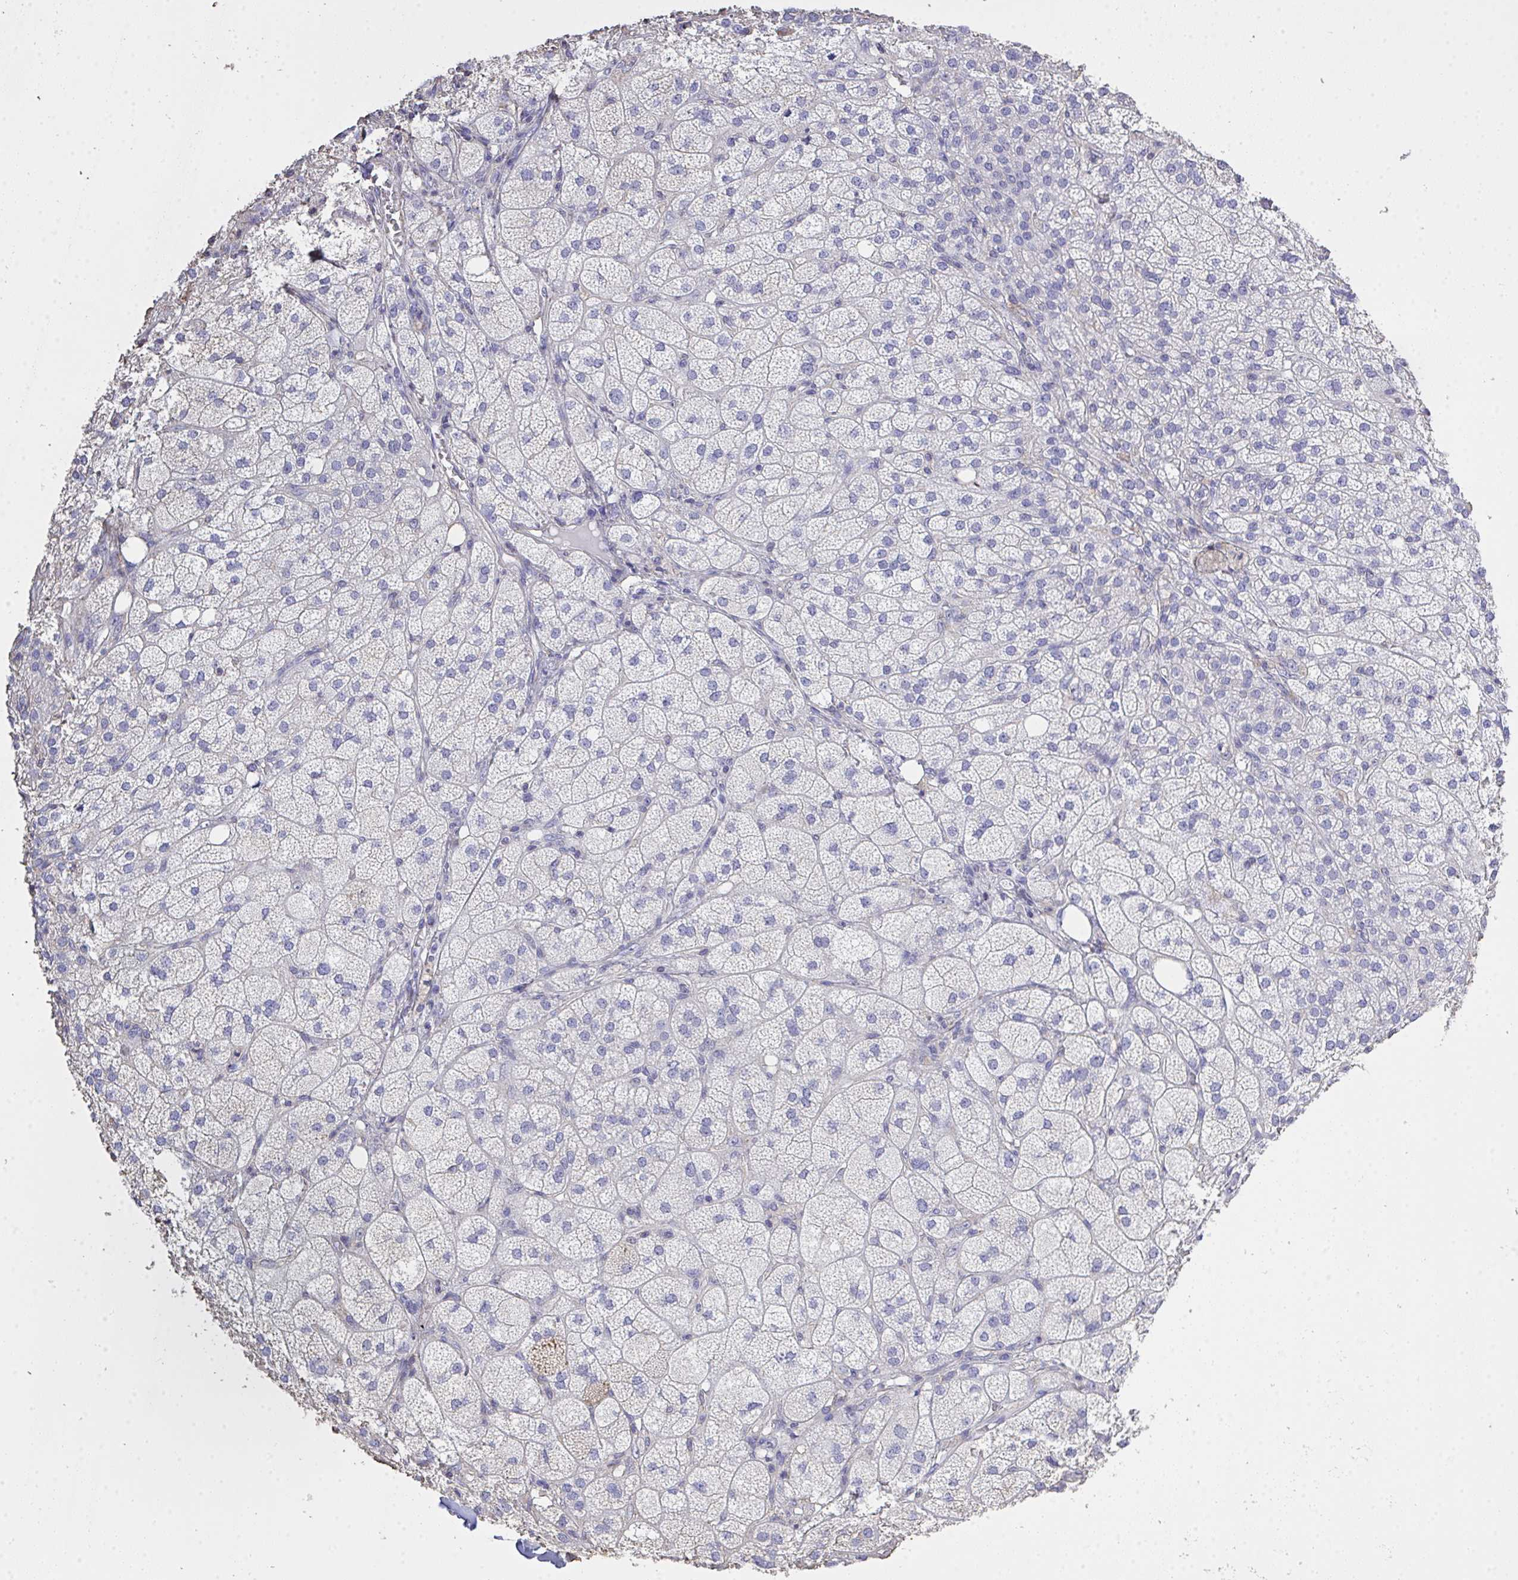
{"staining": {"intensity": "moderate", "quantity": "<25%", "location": "cytoplasmic/membranous"}, "tissue": "adrenal gland", "cell_type": "Glandular cells", "image_type": "normal", "snomed": [{"axis": "morphology", "description": "Normal tissue, NOS"}, {"axis": "topography", "description": "Adrenal gland"}], "caption": "Unremarkable adrenal gland exhibits moderate cytoplasmic/membranous positivity in approximately <25% of glandular cells, visualized by immunohistochemistry.", "gene": "IL23R", "patient": {"sex": "female", "age": 60}}